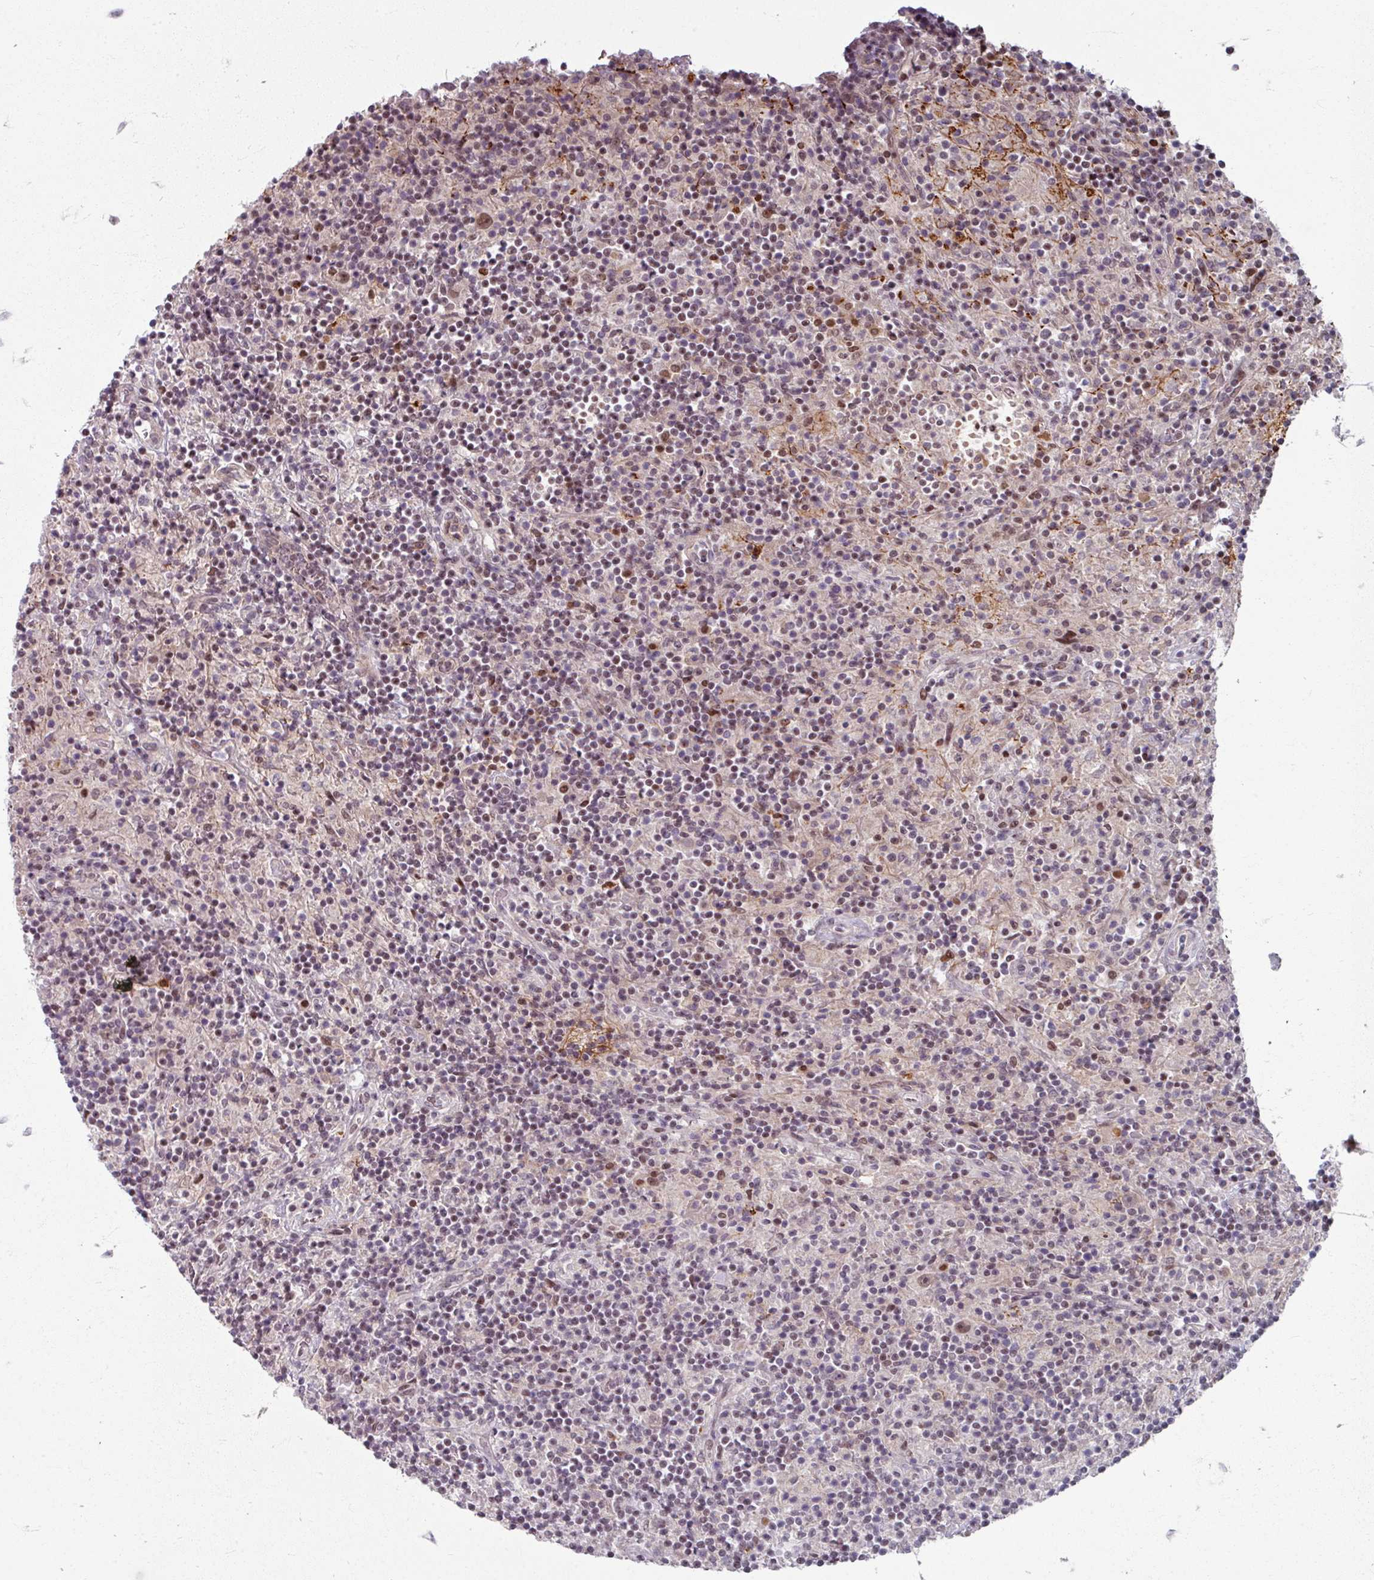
{"staining": {"intensity": "moderate", "quantity": ">75%", "location": "nuclear"}, "tissue": "lymphoma", "cell_type": "Tumor cells", "image_type": "cancer", "snomed": [{"axis": "morphology", "description": "Hodgkin's disease, NOS"}, {"axis": "topography", "description": "Lymph node"}], "caption": "IHC histopathology image of lymphoma stained for a protein (brown), which demonstrates medium levels of moderate nuclear expression in approximately >75% of tumor cells.", "gene": "KLC3", "patient": {"sex": "male", "age": 70}}